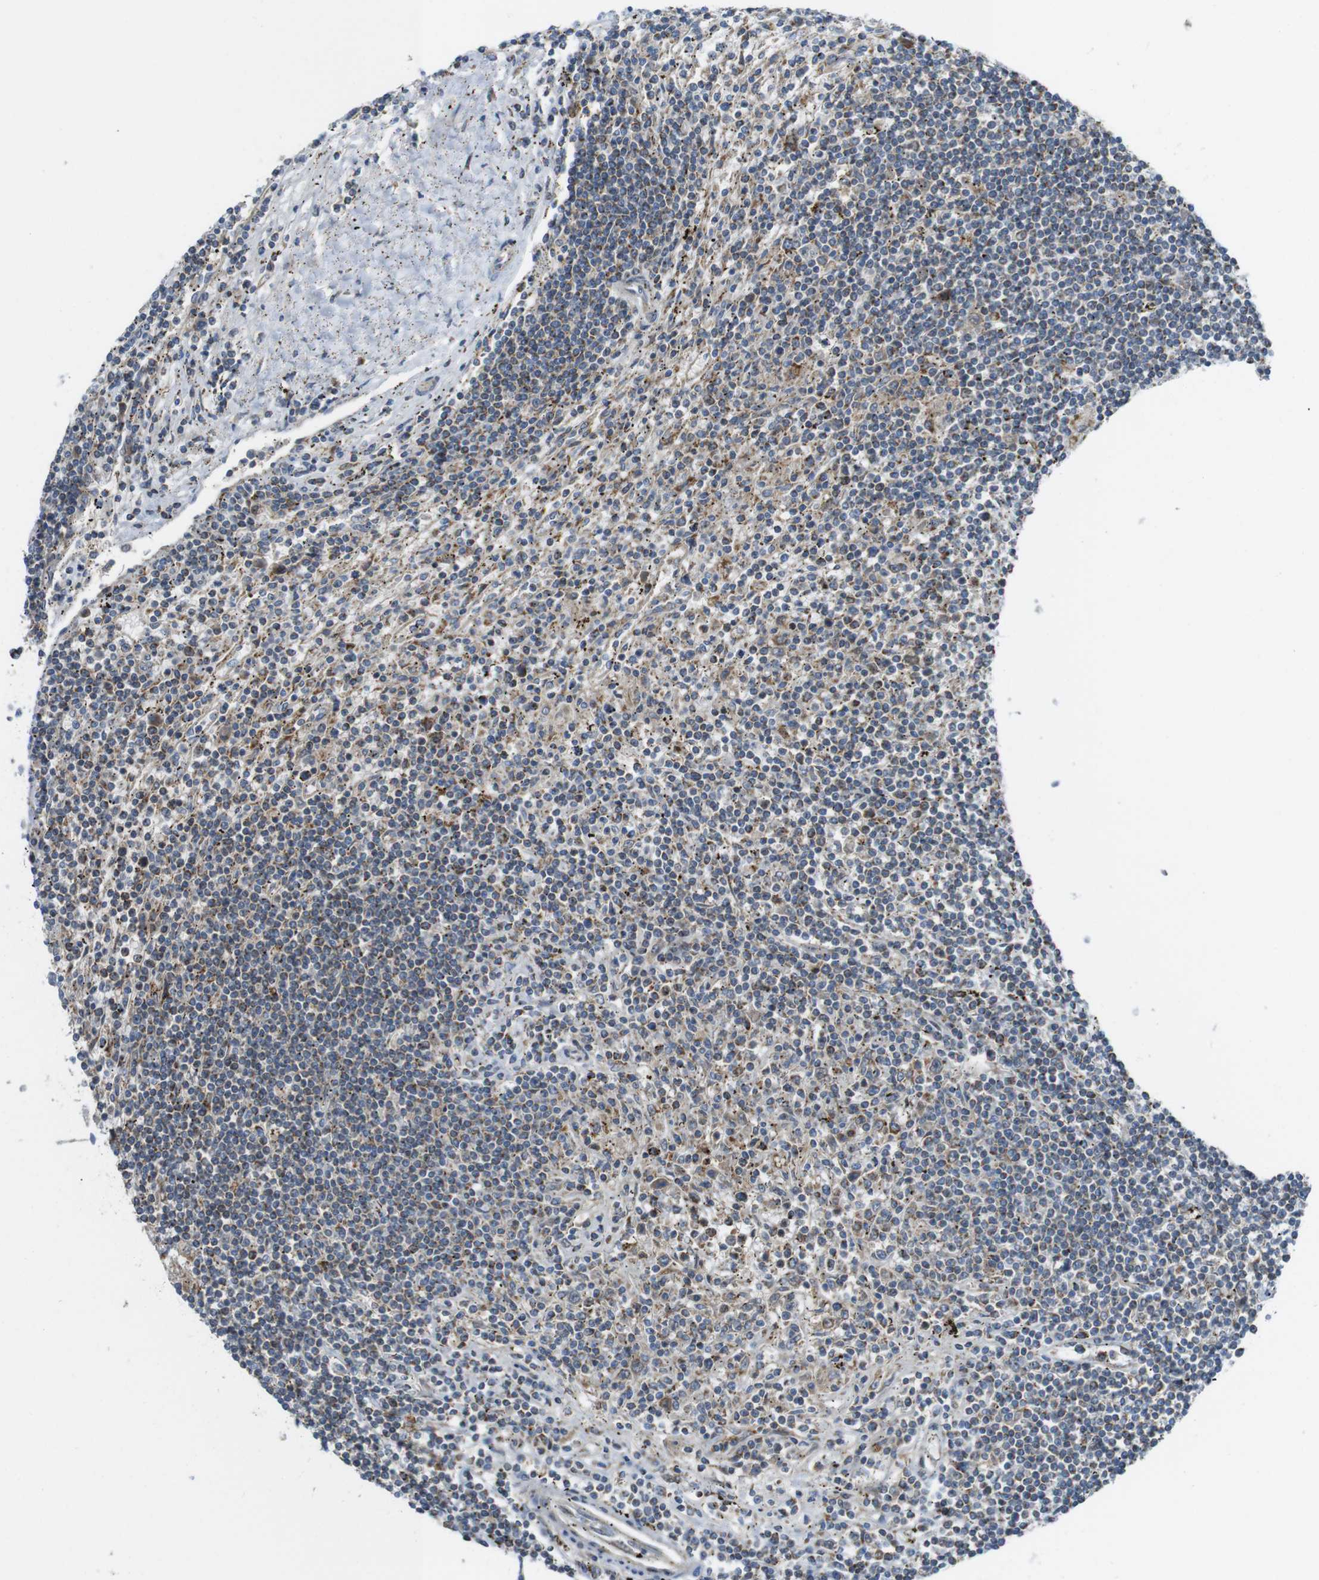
{"staining": {"intensity": "negative", "quantity": "none", "location": "none"}, "tissue": "lymphoma", "cell_type": "Tumor cells", "image_type": "cancer", "snomed": [{"axis": "morphology", "description": "Malignant lymphoma, non-Hodgkin's type, Low grade"}, {"axis": "topography", "description": "Spleen"}], "caption": "The micrograph reveals no staining of tumor cells in malignant lymphoma, non-Hodgkin's type (low-grade). (Brightfield microscopy of DAB (3,3'-diaminobenzidine) IHC at high magnification).", "gene": "MARCHF1", "patient": {"sex": "male", "age": 76}}